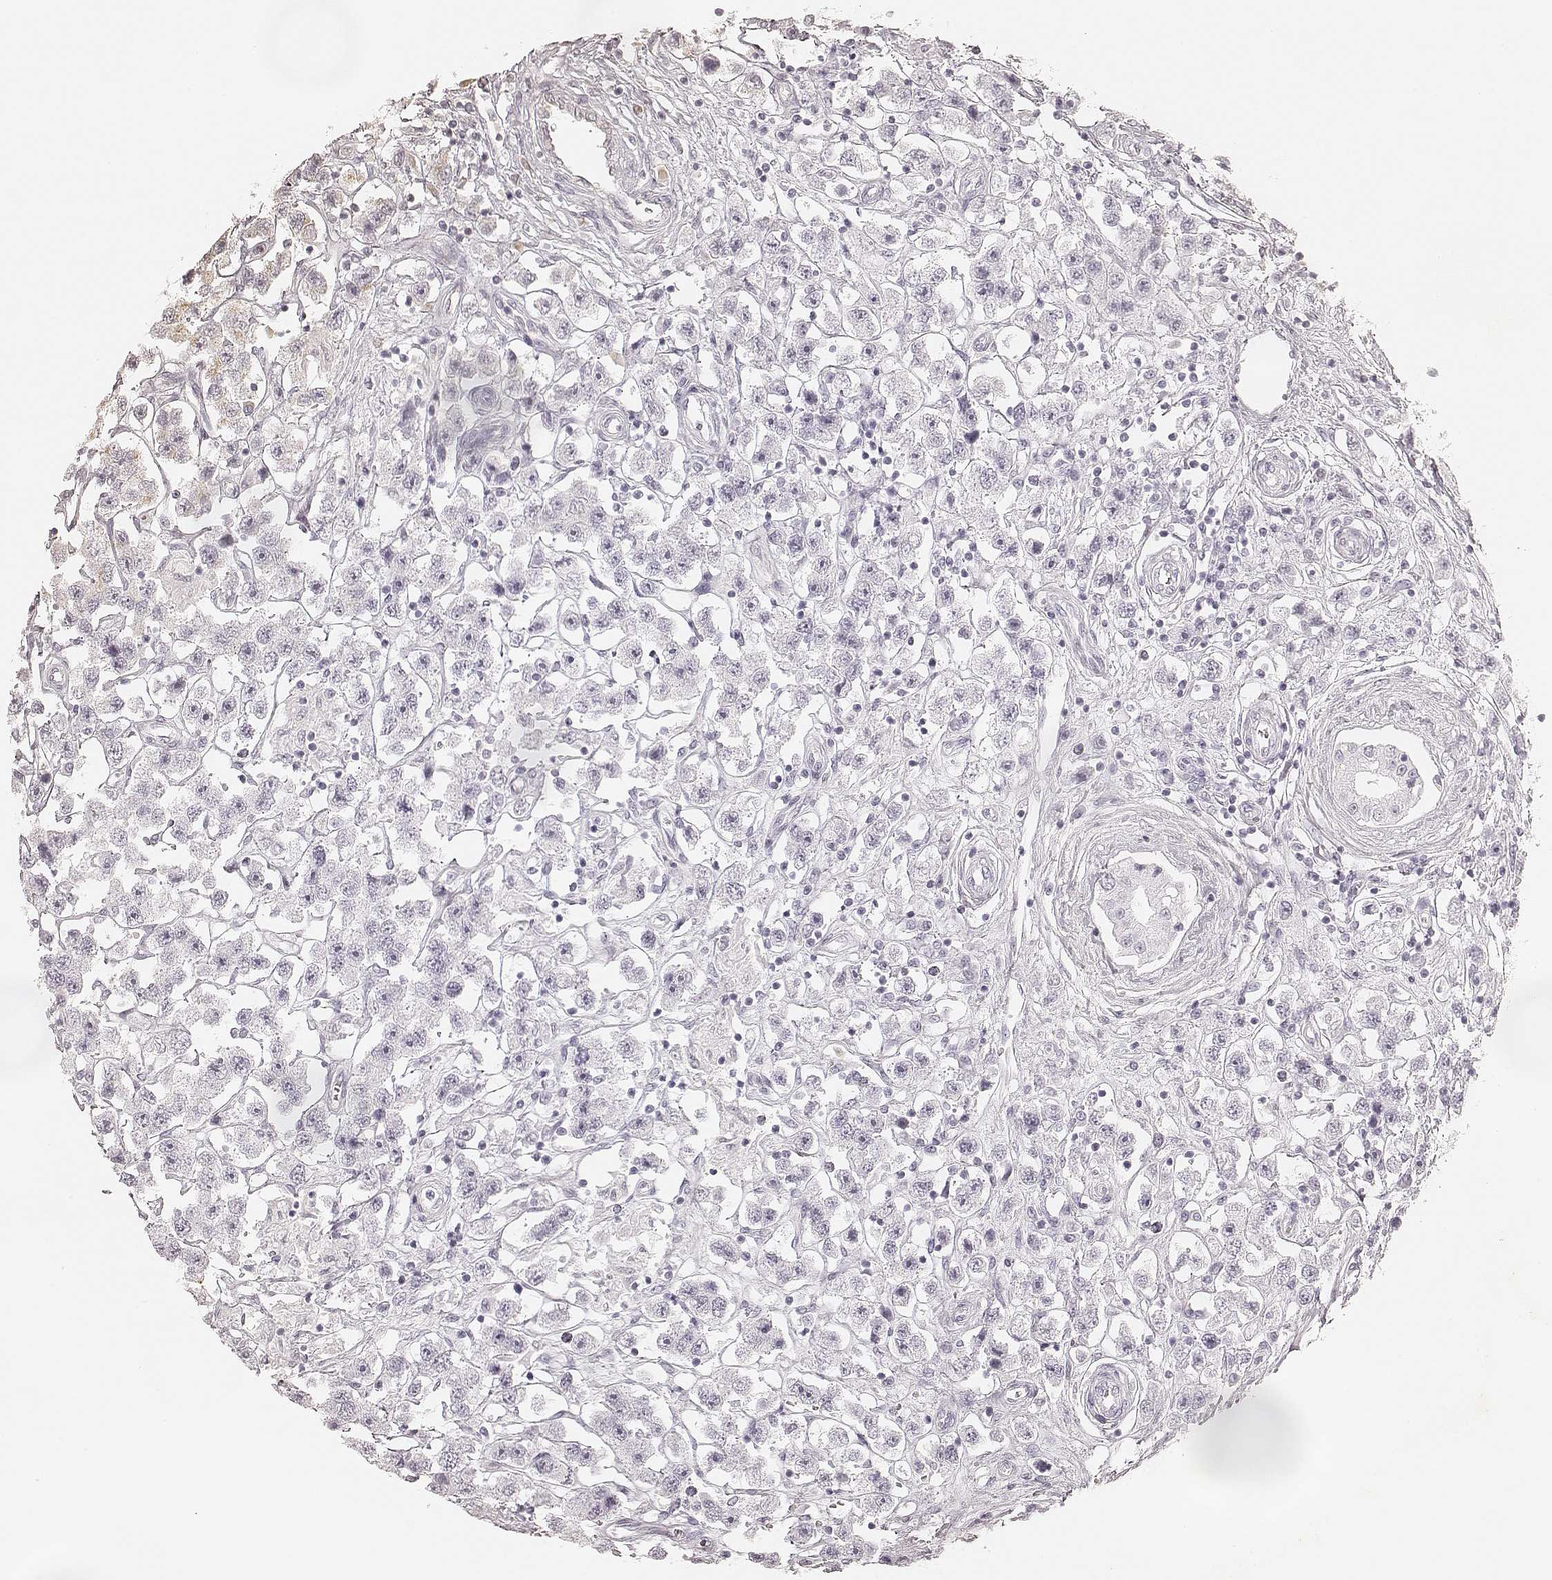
{"staining": {"intensity": "moderate", "quantity": "<25%", "location": "cytoplasmic/membranous"}, "tissue": "testis cancer", "cell_type": "Tumor cells", "image_type": "cancer", "snomed": [{"axis": "morphology", "description": "Seminoma, NOS"}, {"axis": "topography", "description": "Testis"}], "caption": "Testis cancer (seminoma) tissue shows moderate cytoplasmic/membranous expression in about <25% of tumor cells The protein is shown in brown color, while the nuclei are stained blue.", "gene": "GORASP2", "patient": {"sex": "male", "age": 45}}